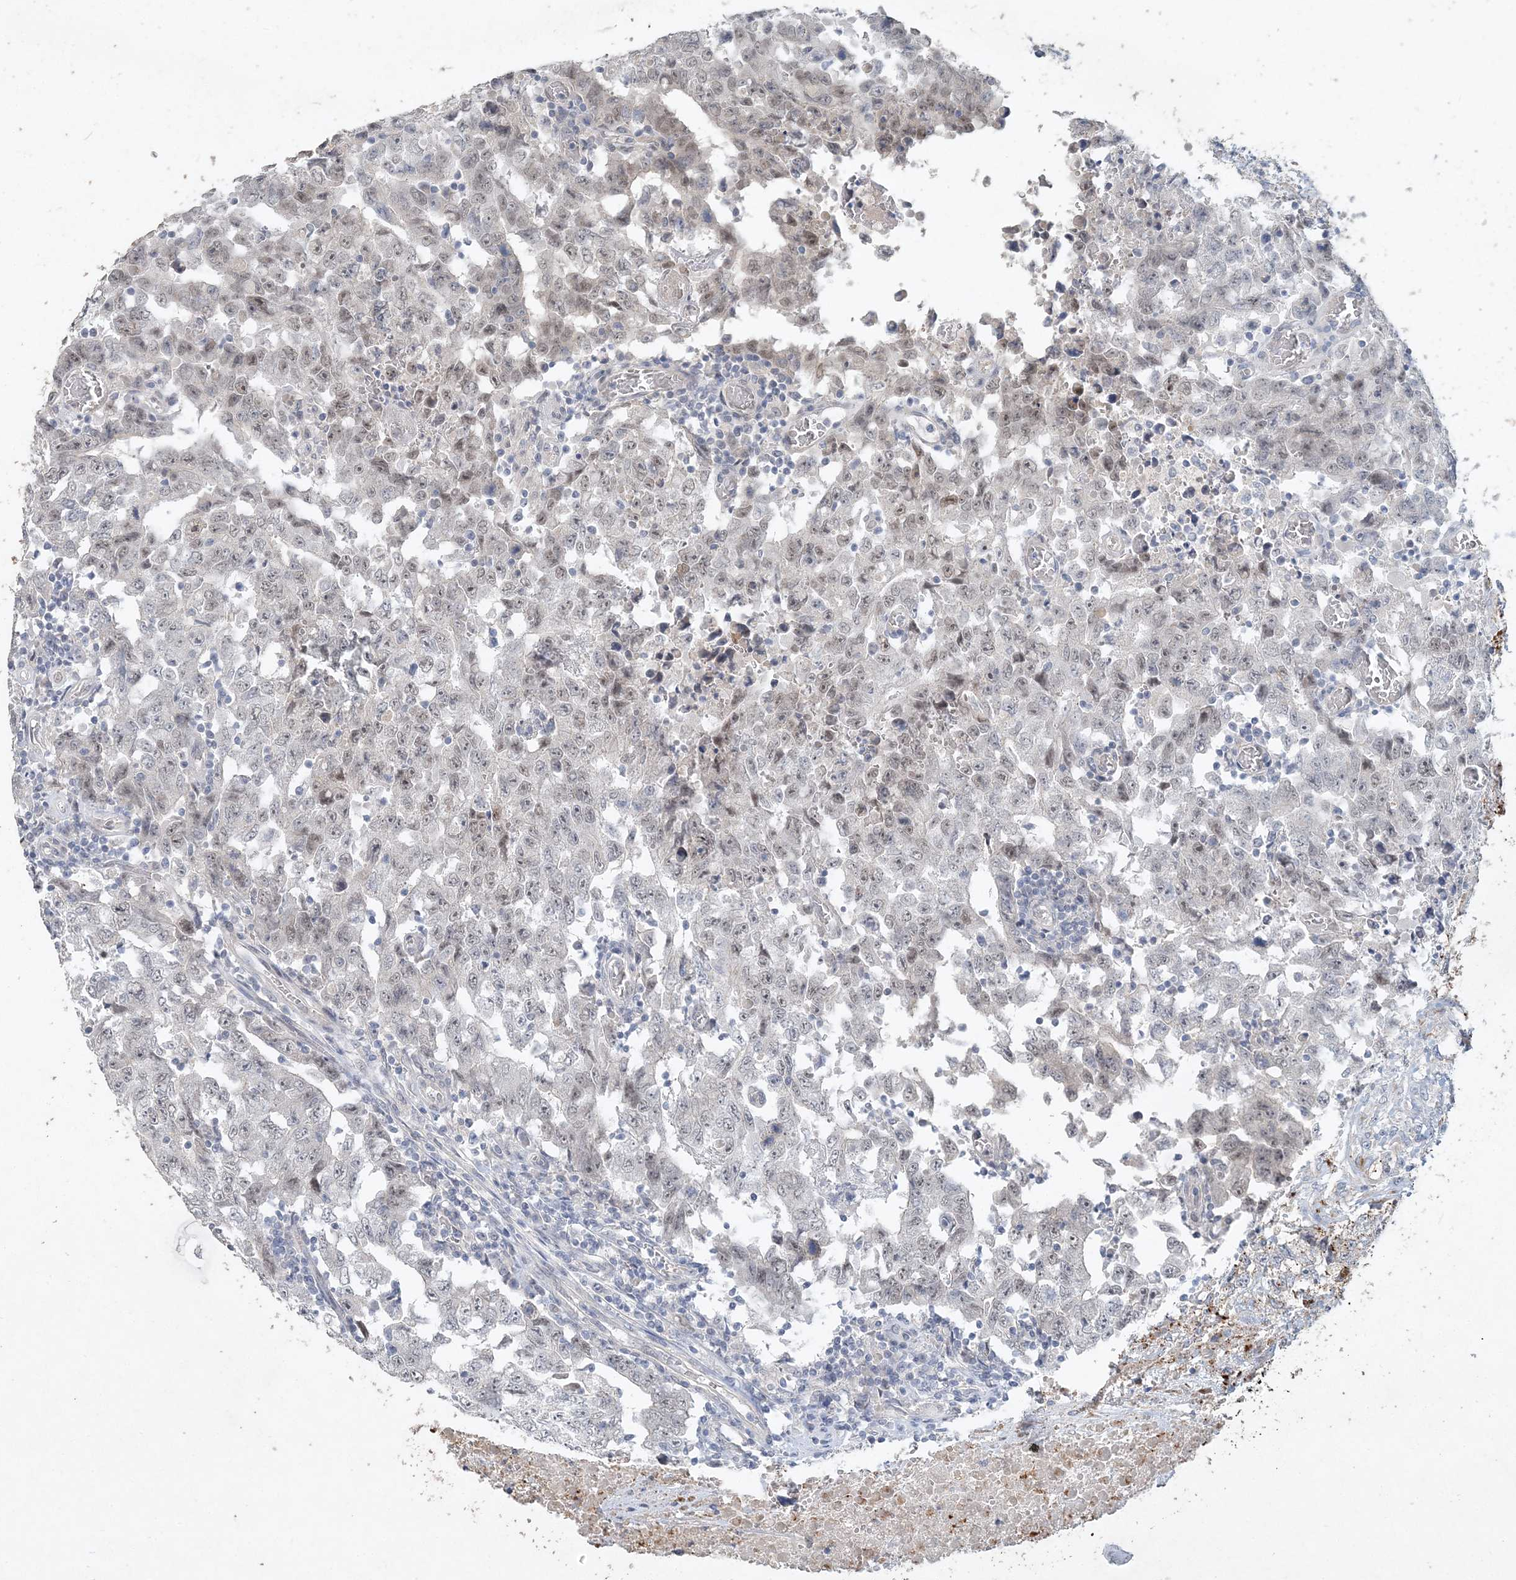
{"staining": {"intensity": "weak", "quantity": "25%-75%", "location": "nuclear"}, "tissue": "testis cancer", "cell_type": "Tumor cells", "image_type": "cancer", "snomed": [{"axis": "morphology", "description": "Carcinoma, Embryonal, NOS"}, {"axis": "topography", "description": "Testis"}], "caption": "Immunohistochemical staining of human embryonal carcinoma (testis) shows low levels of weak nuclear positivity in about 25%-75% of tumor cells. (Brightfield microscopy of DAB IHC at high magnification).", "gene": "DNAH5", "patient": {"sex": "male", "age": 26}}